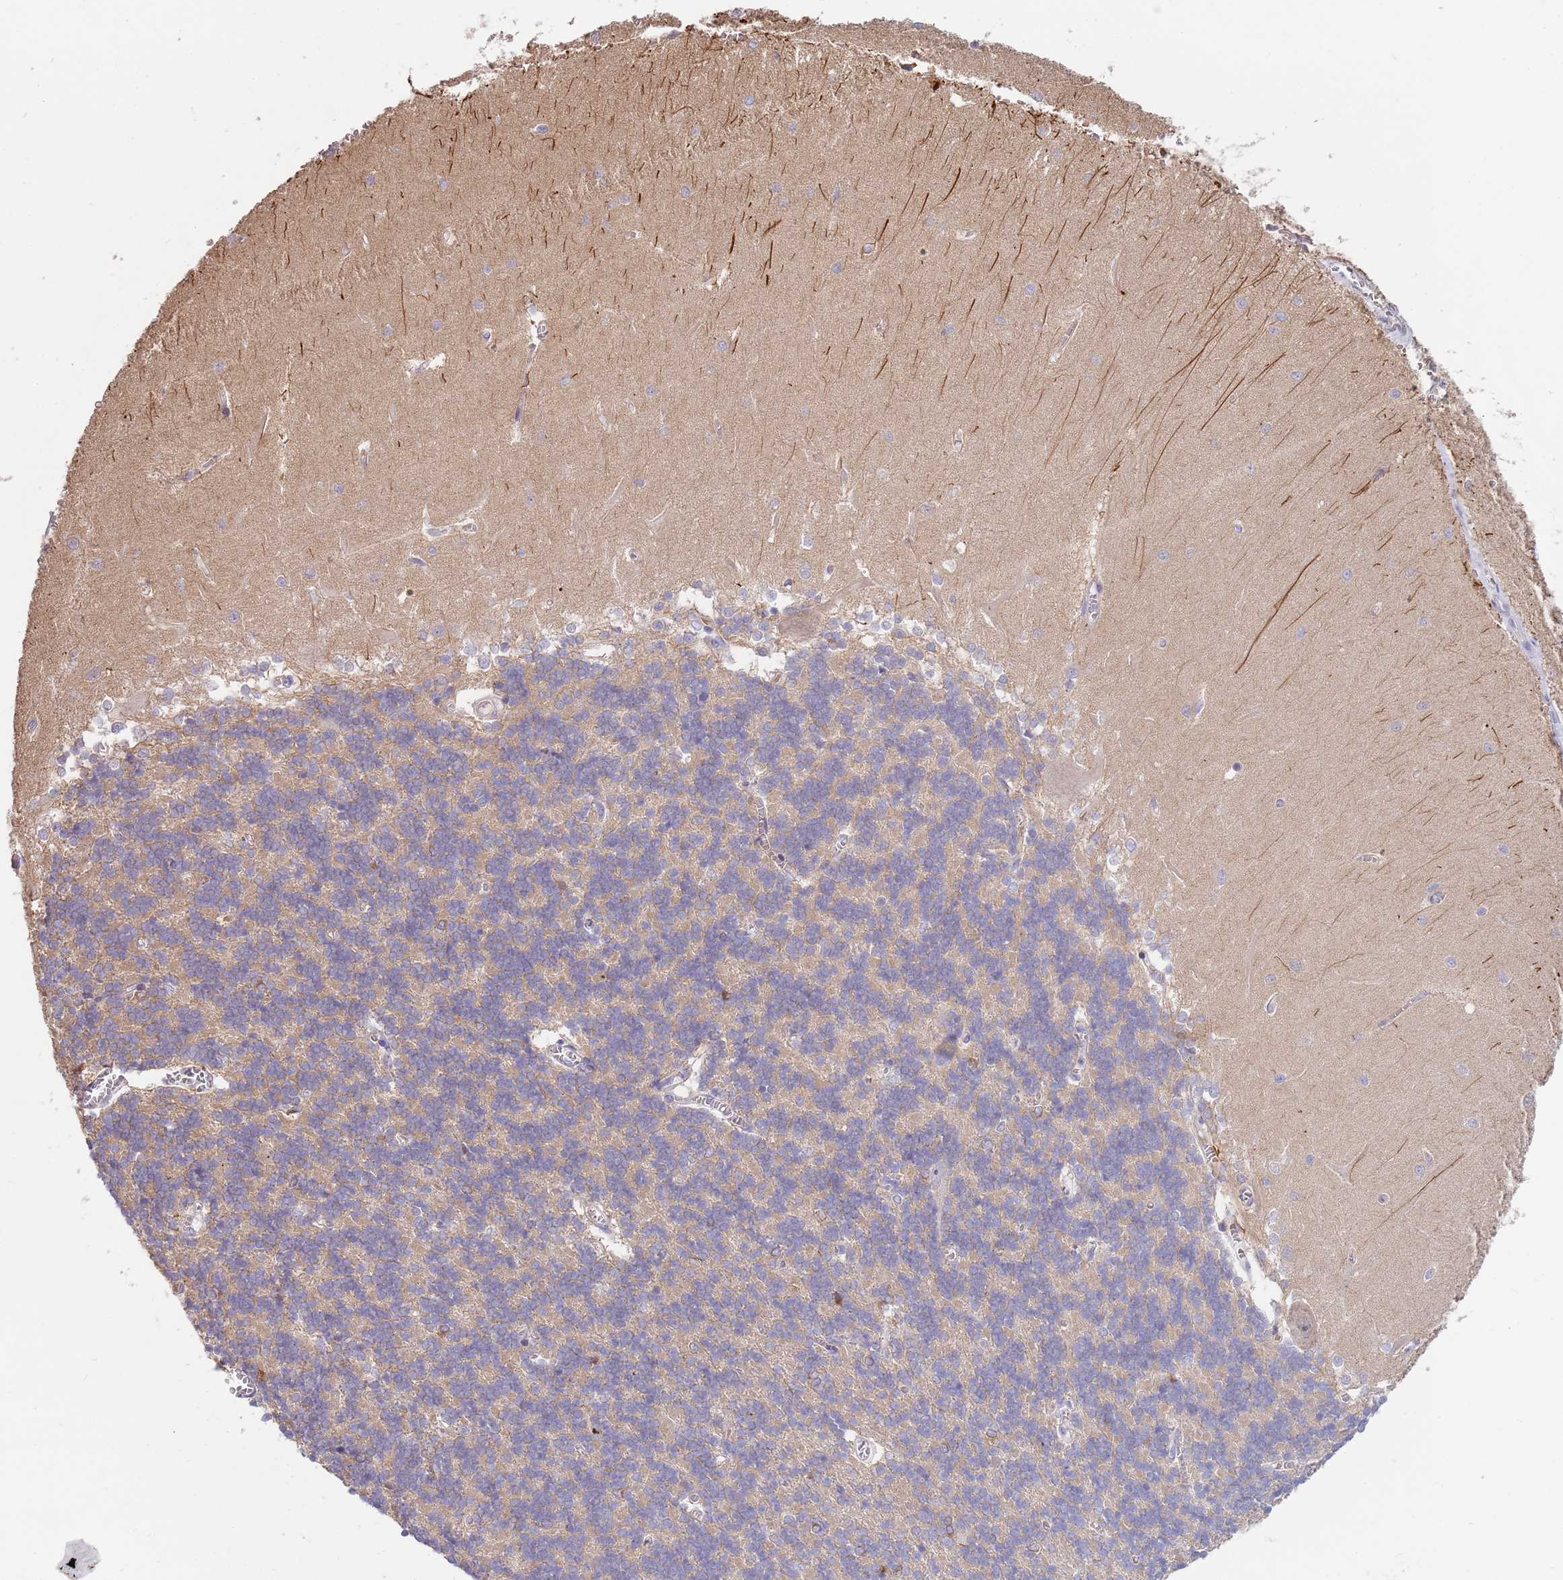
{"staining": {"intensity": "negative", "quantity": "none", "location": "none"}, "tissue": "cerebellum", "cell_type": "Cells in granular layer", "image_type": "normal", "snomed": [{"axis": "morphology", "description": "Normal tissue, NOS"}, {"axis": "topography", "description": "Cerebellum"}], "caption": "A high-resolution histopathology image shows IHC staining of benign cerebellum, which demonstrates no significant positivity in cells in granular layer. The staining is performed using DAB (3,3'-diaminobenzidine) brown chromogen with nuclei counter-stained in using hematoxylin.", "gene": "CABYR", "patient": {"sex": "male", "age": 37}}